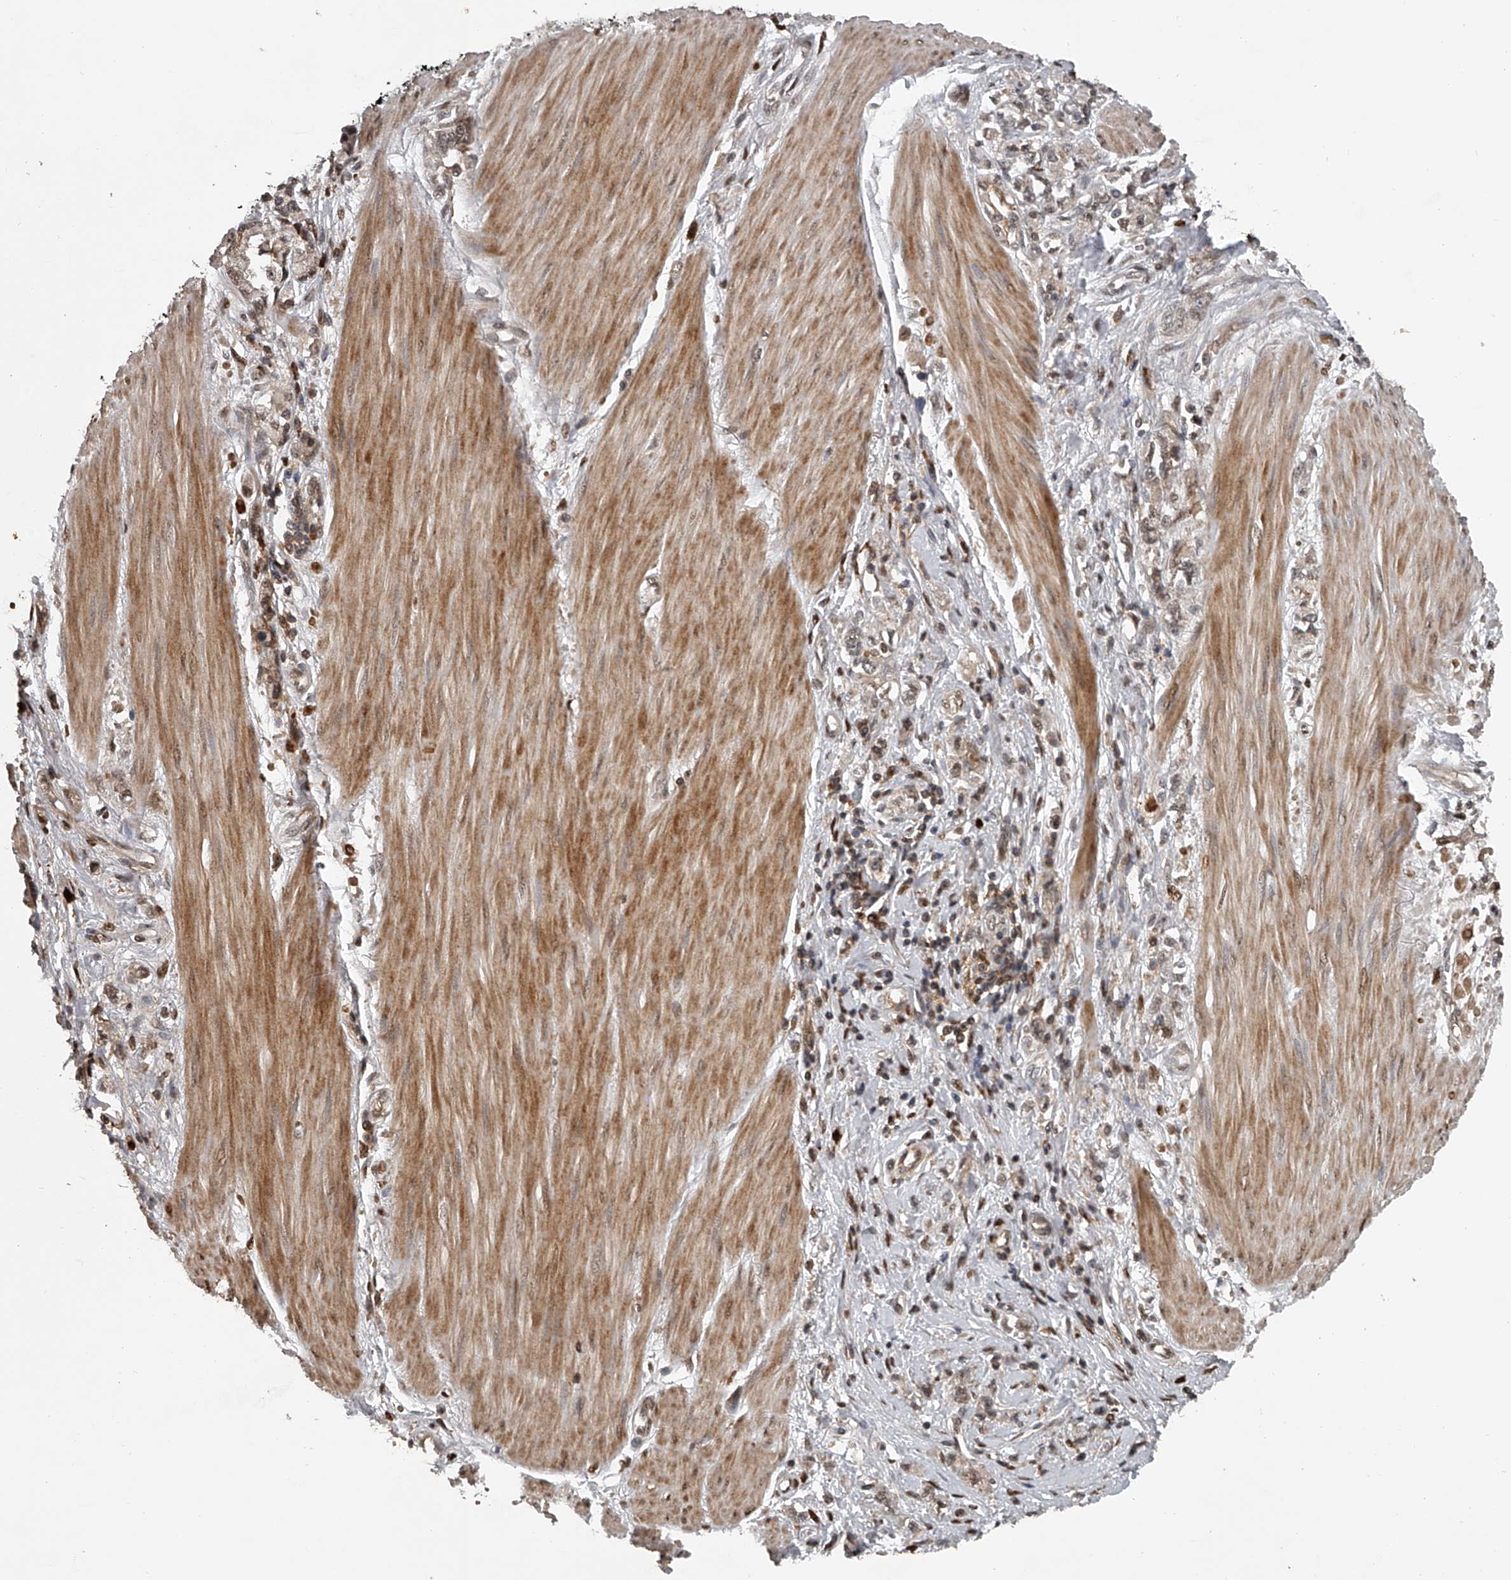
{"staining": {"intensity": "weak", "quantity": ">75%", "location": "cytoplasmic/membranous,nuclear"}, "tissue": "stomach cancer", "cell_type": "Tumor cells", "image_type": "cancer", "snomed": [{"axis": "morphology", "description": "Adenocarcinoma, NOS"}, {"axis": "topography", "description": "Stomach"}], "caption": "Approximately >75% of tumor cells in human stomach cancer show weak cytoplasmic/membranous and nuclear protein expression as visualized by brown immunohistochemical staining.", "gene": "PLEKHG1", "patient": {"sex": "female", "age": 76}}